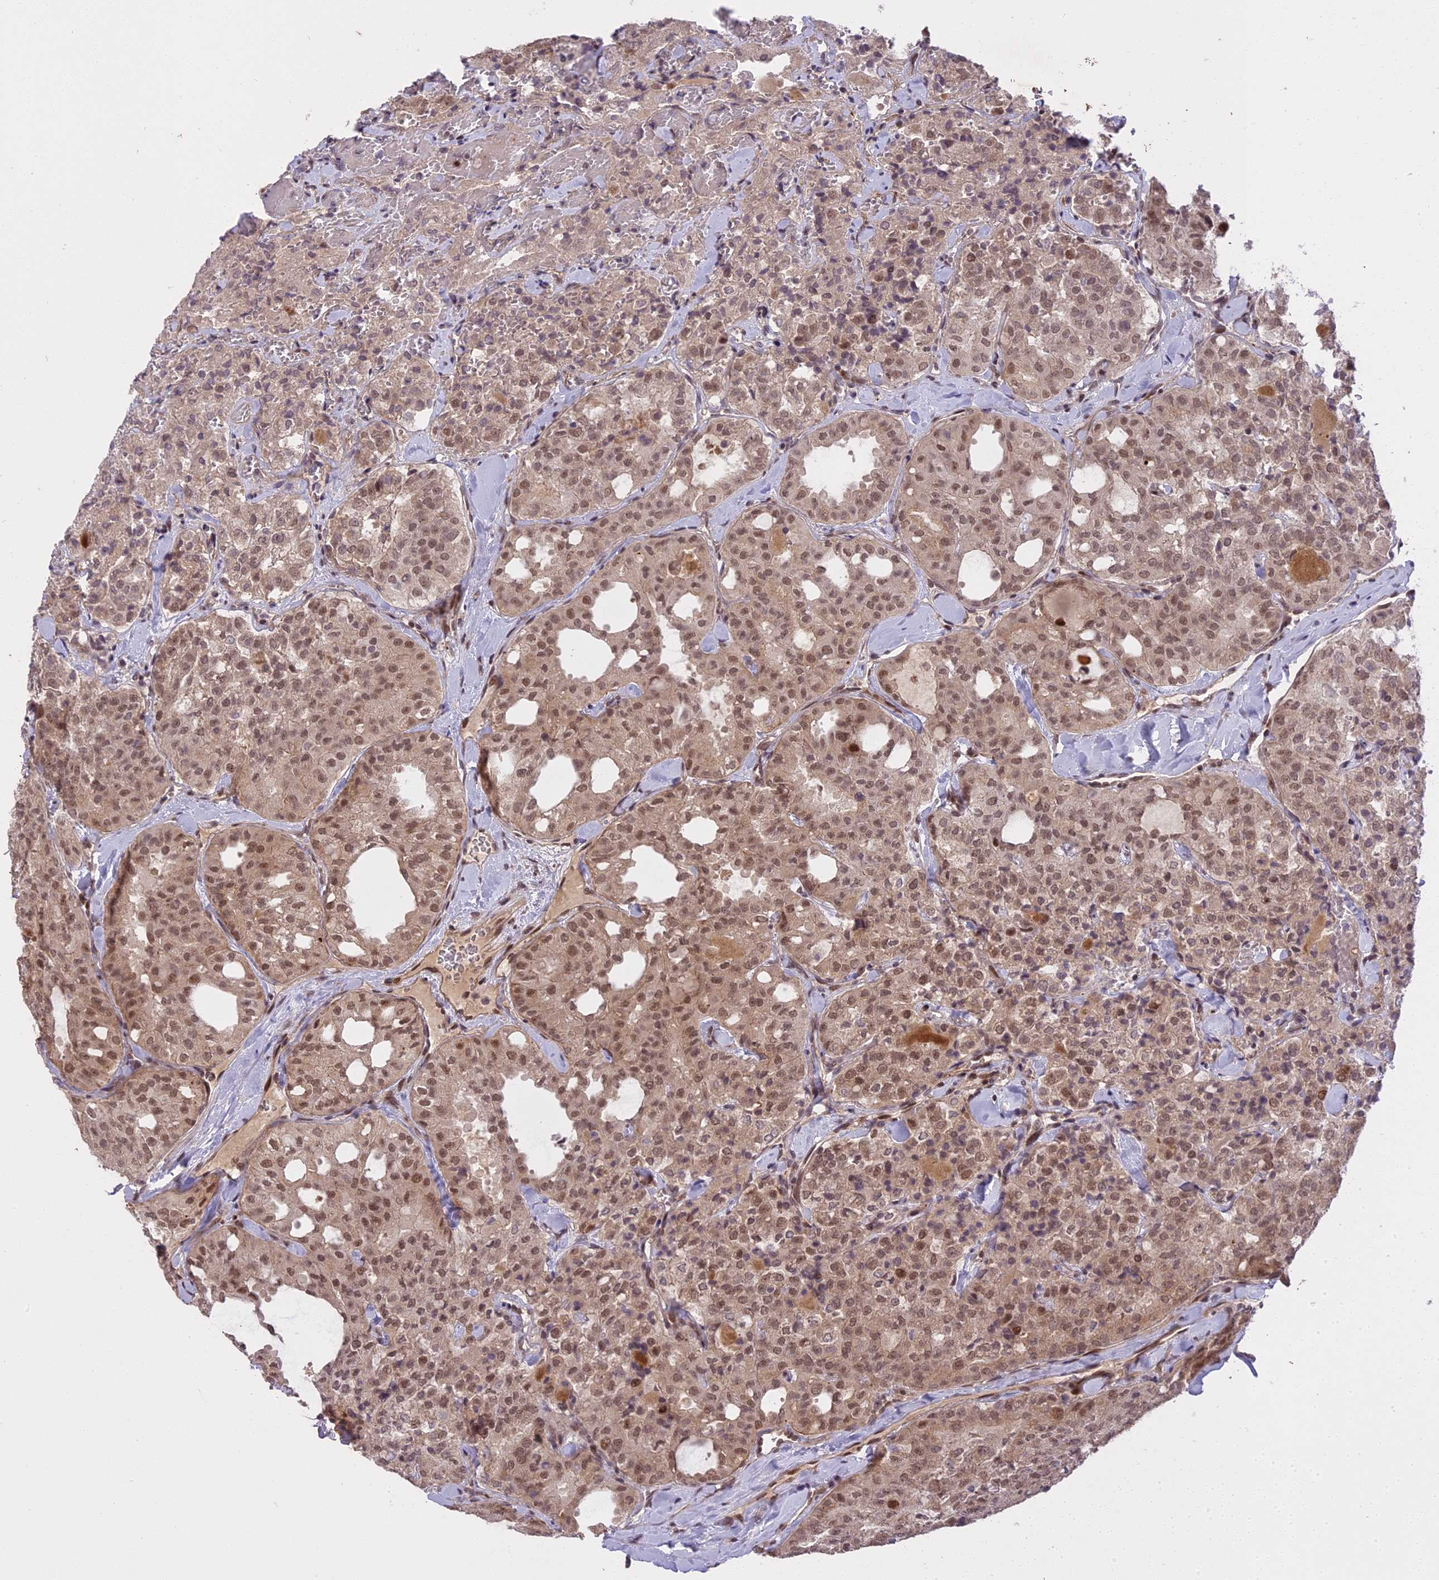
{"staining": {"intensity": "moderate", "quantity": ">75%", "location": "nuclear"}, "tissue": "thyroid cancer", "cell_type": "Tumor cells", "image_type": "cancer", "snomed": [{"axis": "morphology", "description": "Follicular adenoma carcinoma, NOS"}, {"axis": "topography", "description": "Thyroid gland"}], "caption": "The image shows staining of thyroid cancer, revealing moderate nuclear protein positivity (brown color) within tumor cells.", "gene": "PRELID2", "patient": {"sex": "male", "age": 75}}